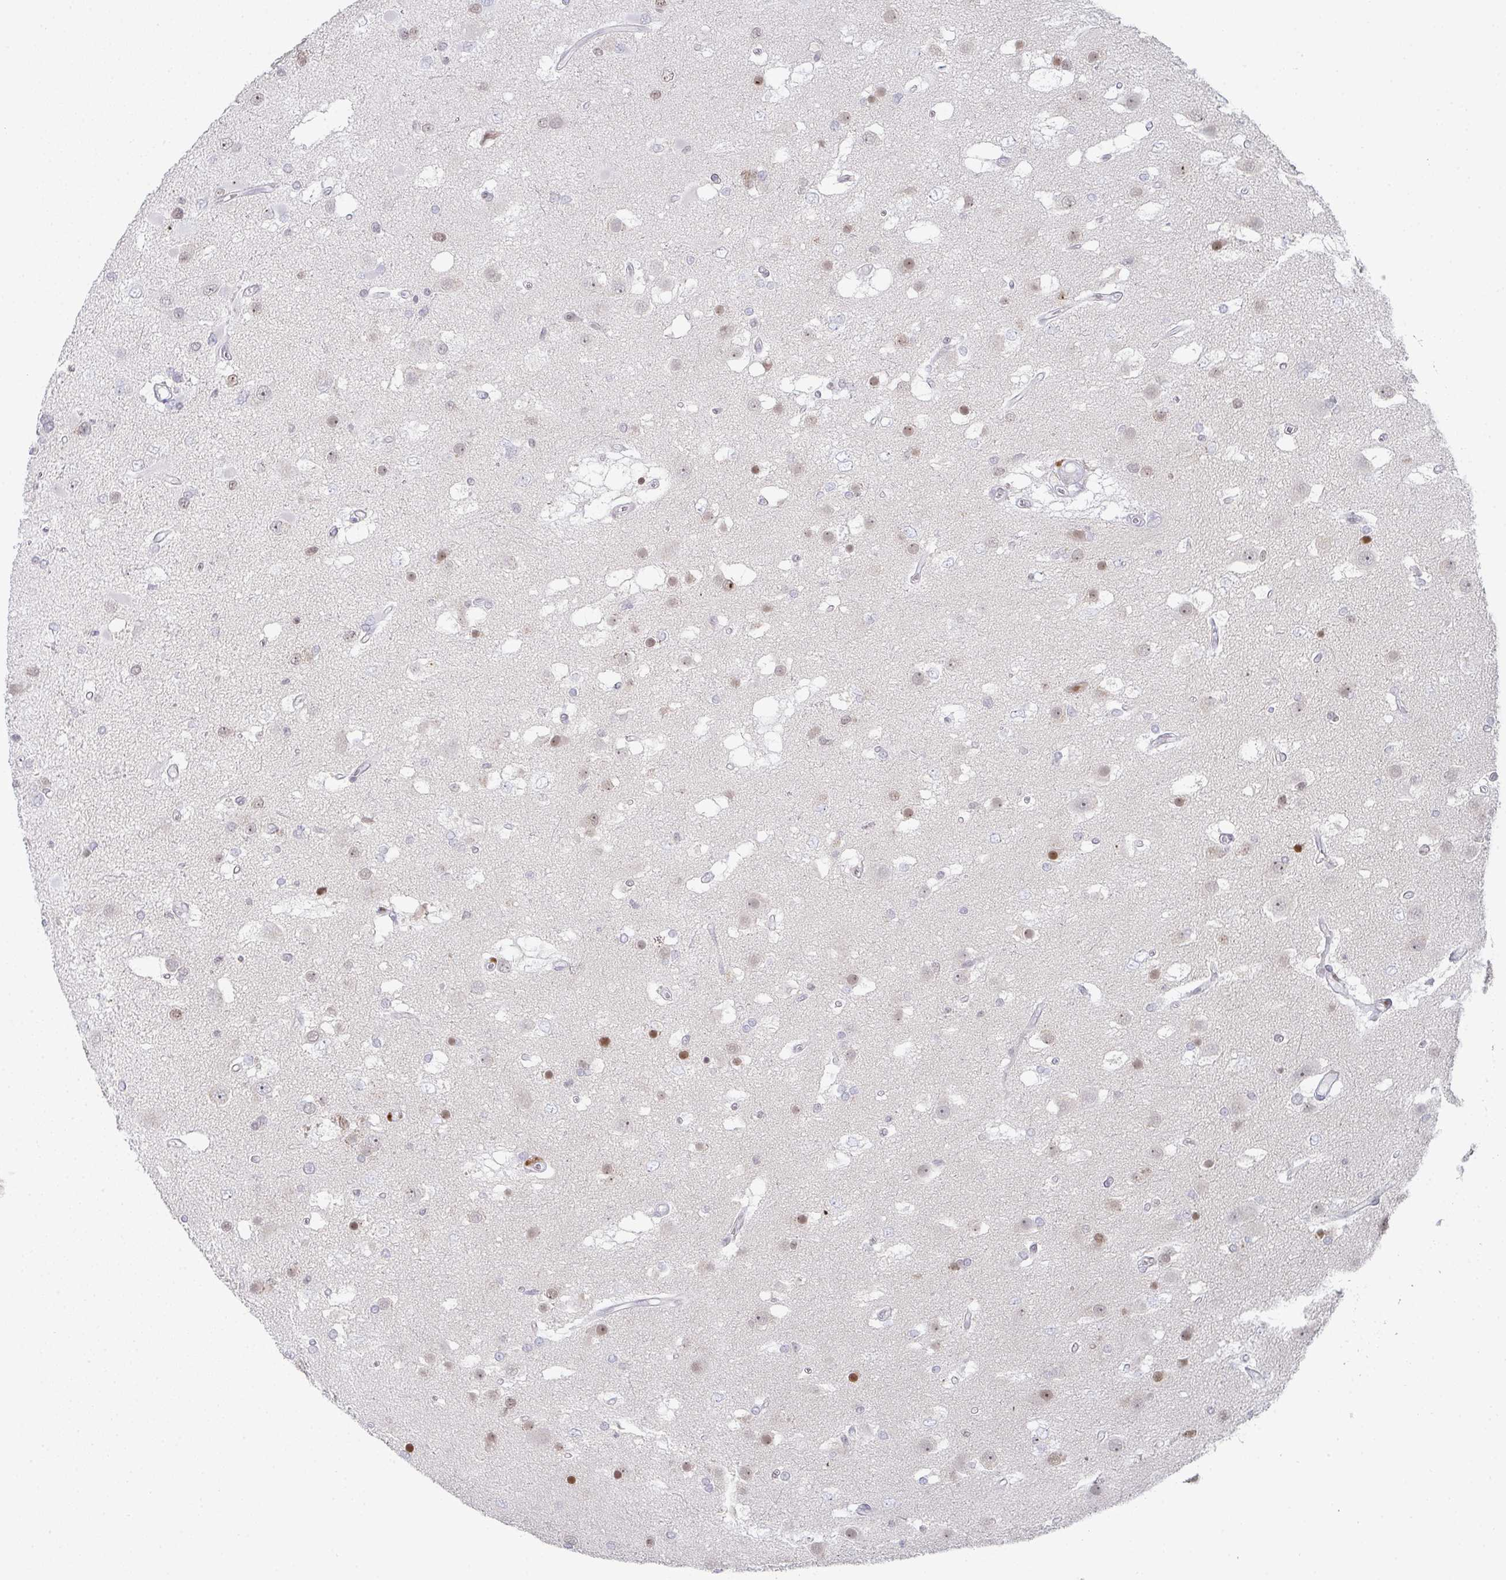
{"staining": {"intensity": "weak", "quantity": "25%-75%", "location": "nuclear"}, "tissue": "glioma", "cell_type": "Tumor cells", "image_type": "cancer", "snomed": [{"axis": "morphology", "description": "Glioma, malignant, High grade"}, {"axis": "topography", "description": "Brain"}], "caption": "Weak nuclear protein positivity is seen in approximately 25%-75% of tumor cells in malignant high-grade glioma.", "gene": "POU2AF2", "patient": {"sex": "male", "age": 53}}